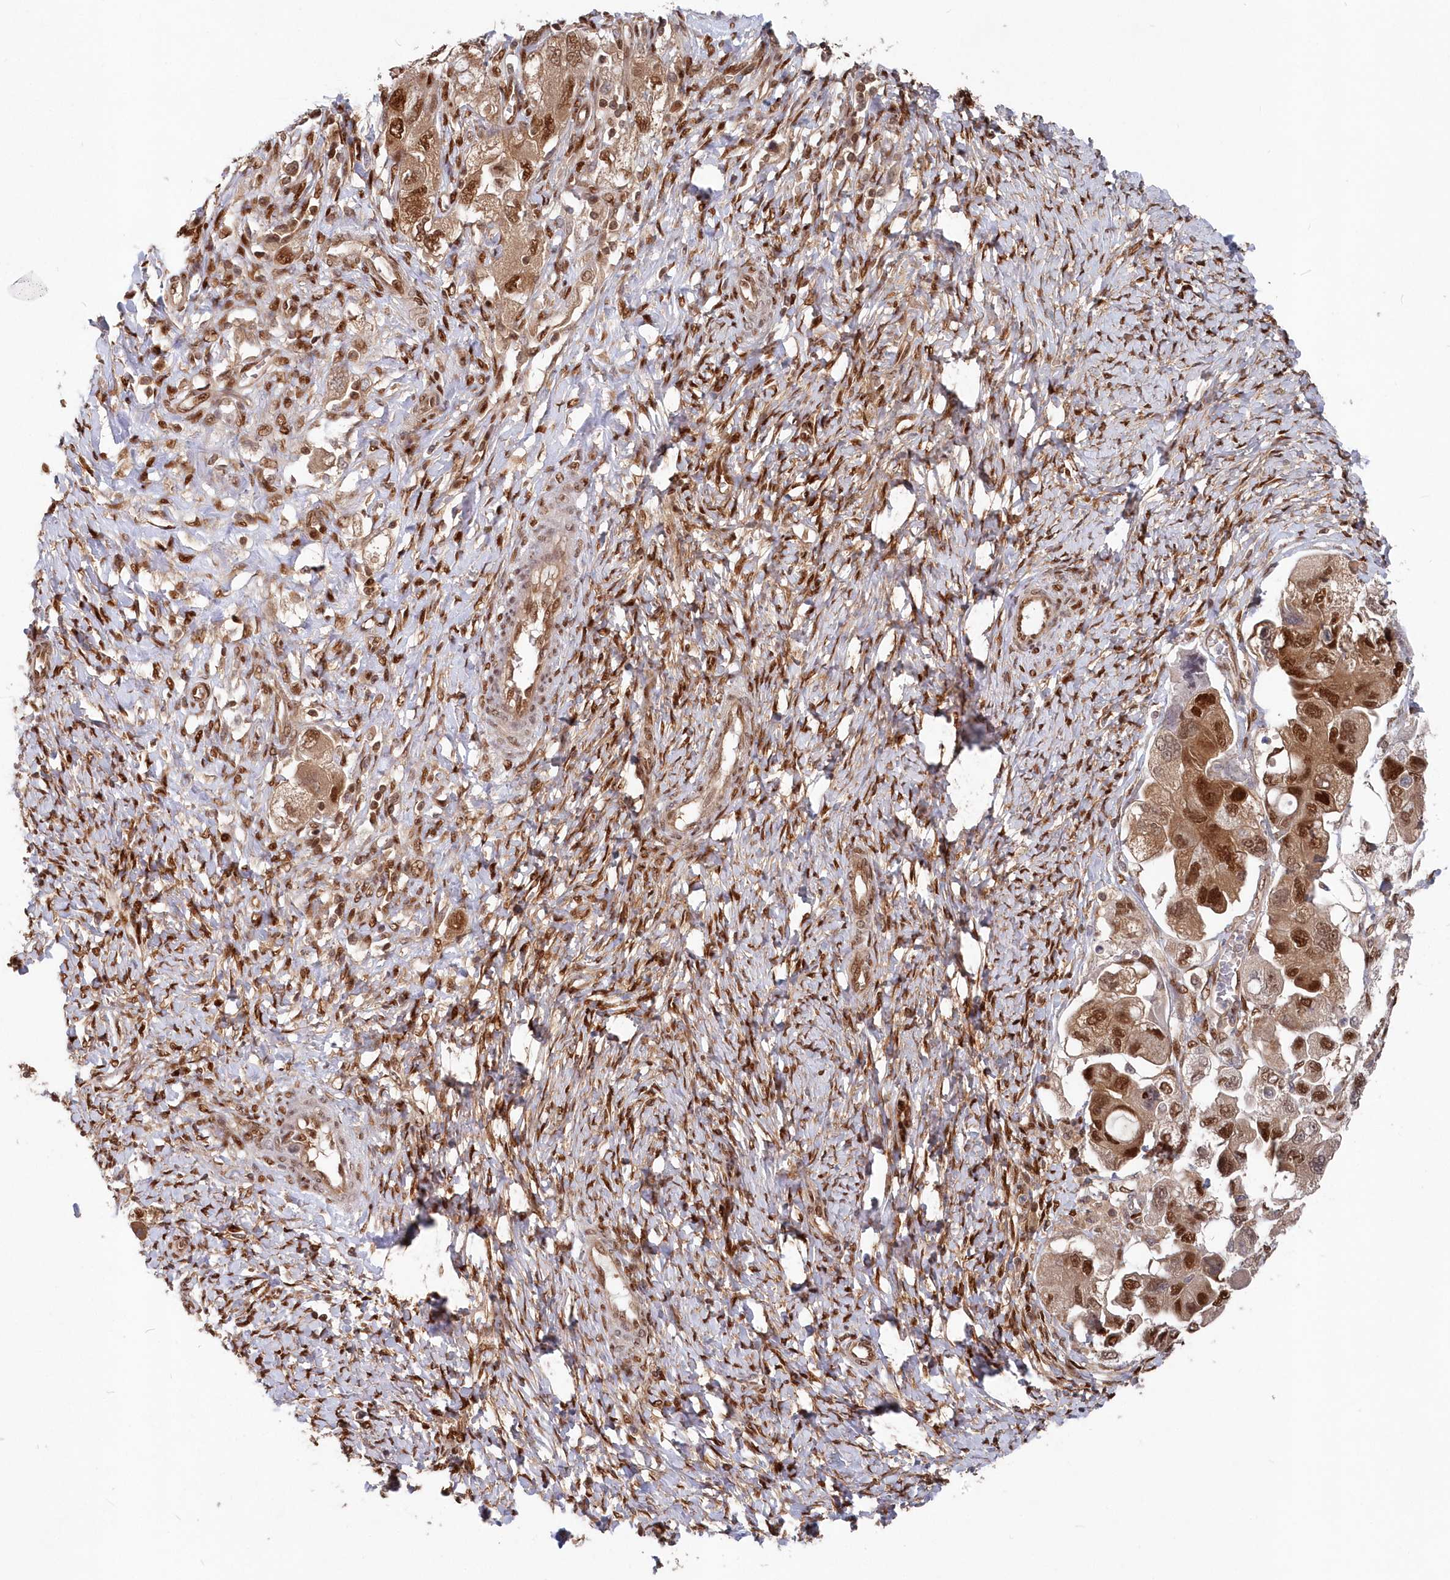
{"staining": {"intensity": "moderate", "quantity": ">75%", "location": "cytoplasmic/membranous,nuclear"}, "tissue": "ovarian cancer", "cell_type": "Tumor cells", "image_type": "cancer", "snomed": [{"axis": "morphology", "description": "Carcinoma, NOS"}, {"axis": "morphology", "description": "Cystadenocarcinoma, serous, NOS"}, {"axis": "topography", "description": "Ovary"}], "caption": "Ovarian carcinoma tissue exhibits moderate cytoplasmic/membranous and nuclear staining in about >75% of tumor cells, visualized by immunohistochemistry.", "gene": "ABHD14B", "patient": {"sex": "female", "age": 69}}